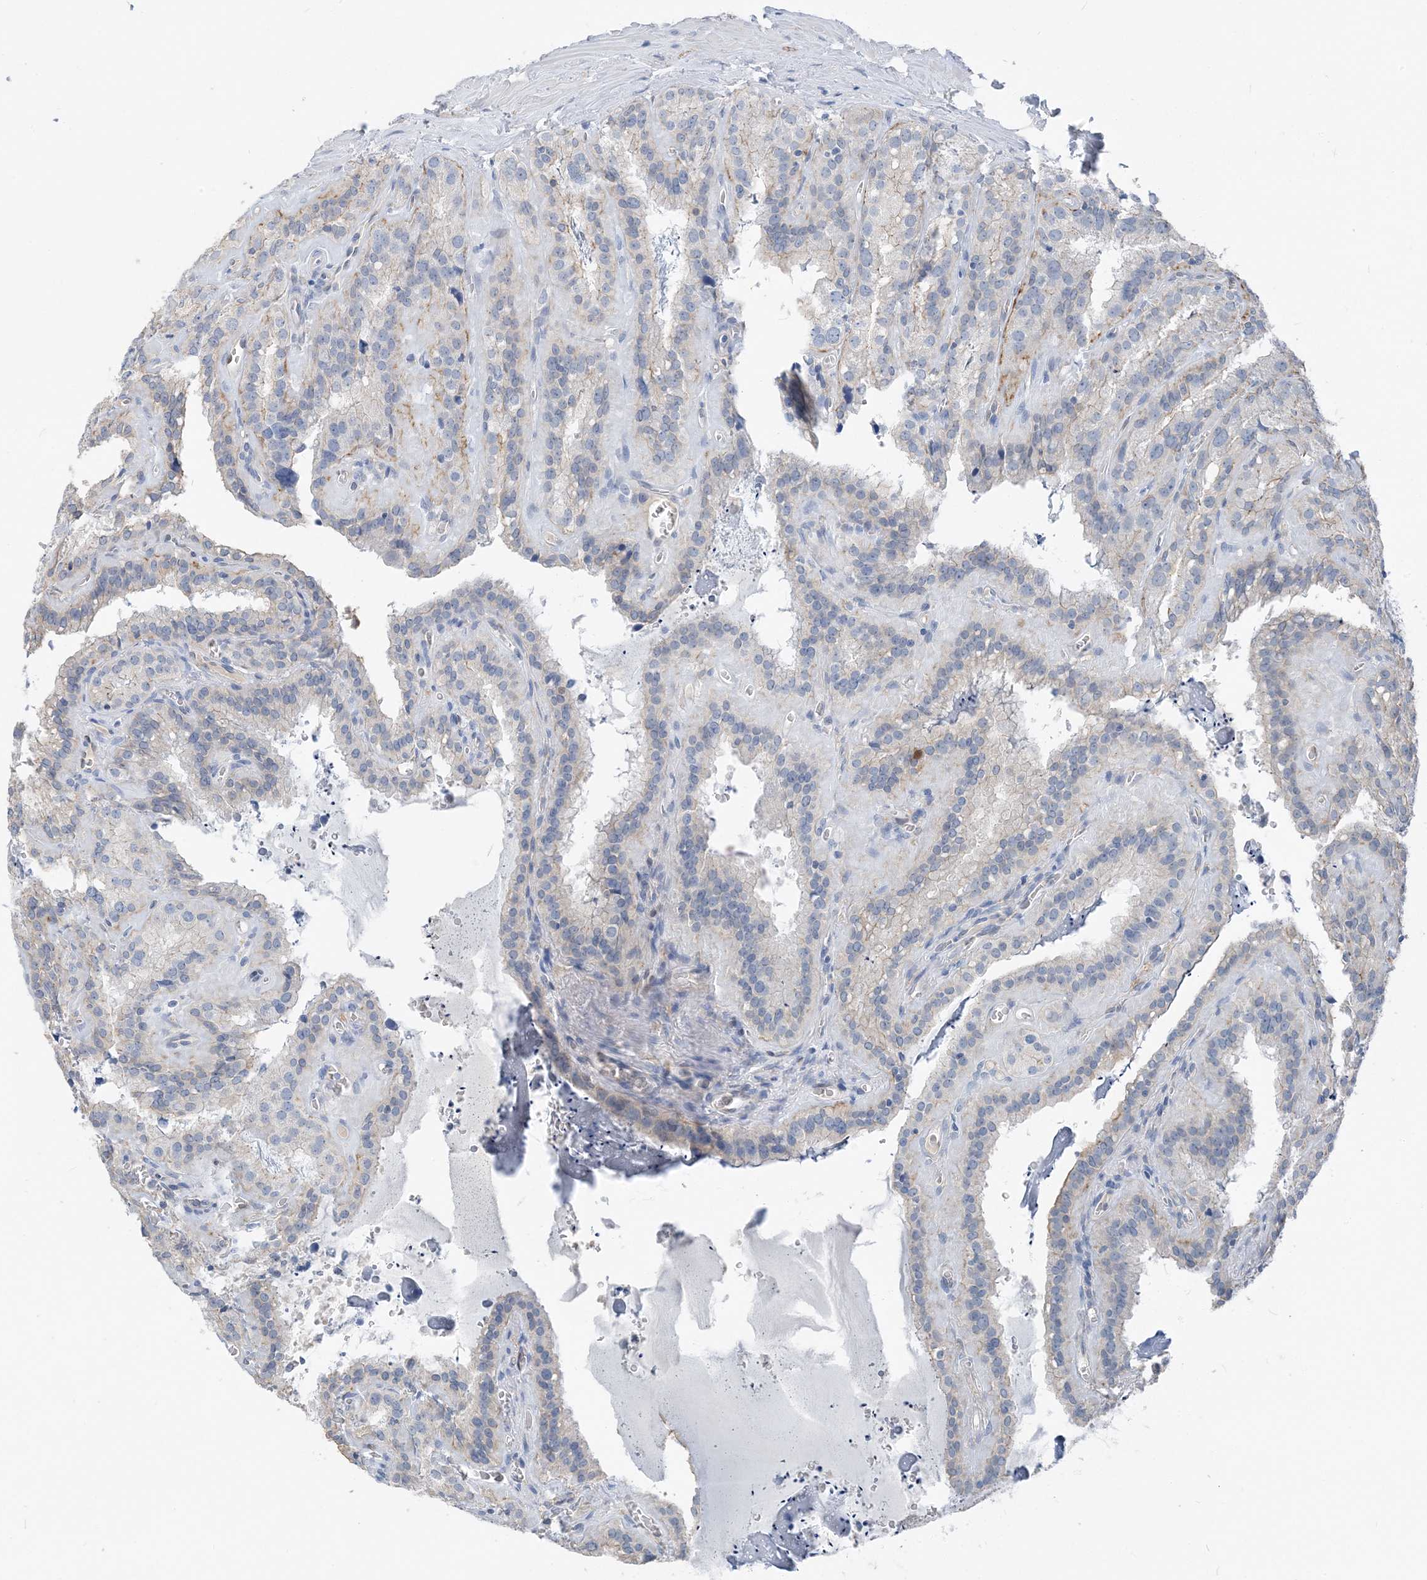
{"staining": {"intensity": "negative", "quantity": "none", "location": "none"}, "tissue": "seminal vesicle", "cell_type": "Glandular cells", "image_type": "normal", "snomed": [{"axis": "morphology", "description": "Normal tissue, NOS"}, {"axis": "topography", "description": "Prostate"}, {"axis": "topography", "description": "Seminal veicle"}], "caption": "The IHC image has no significant staining in glandular cells of seminal vesicle.", "gene": "NCOA7", "patient": {"sex": "male", "age": 59}}